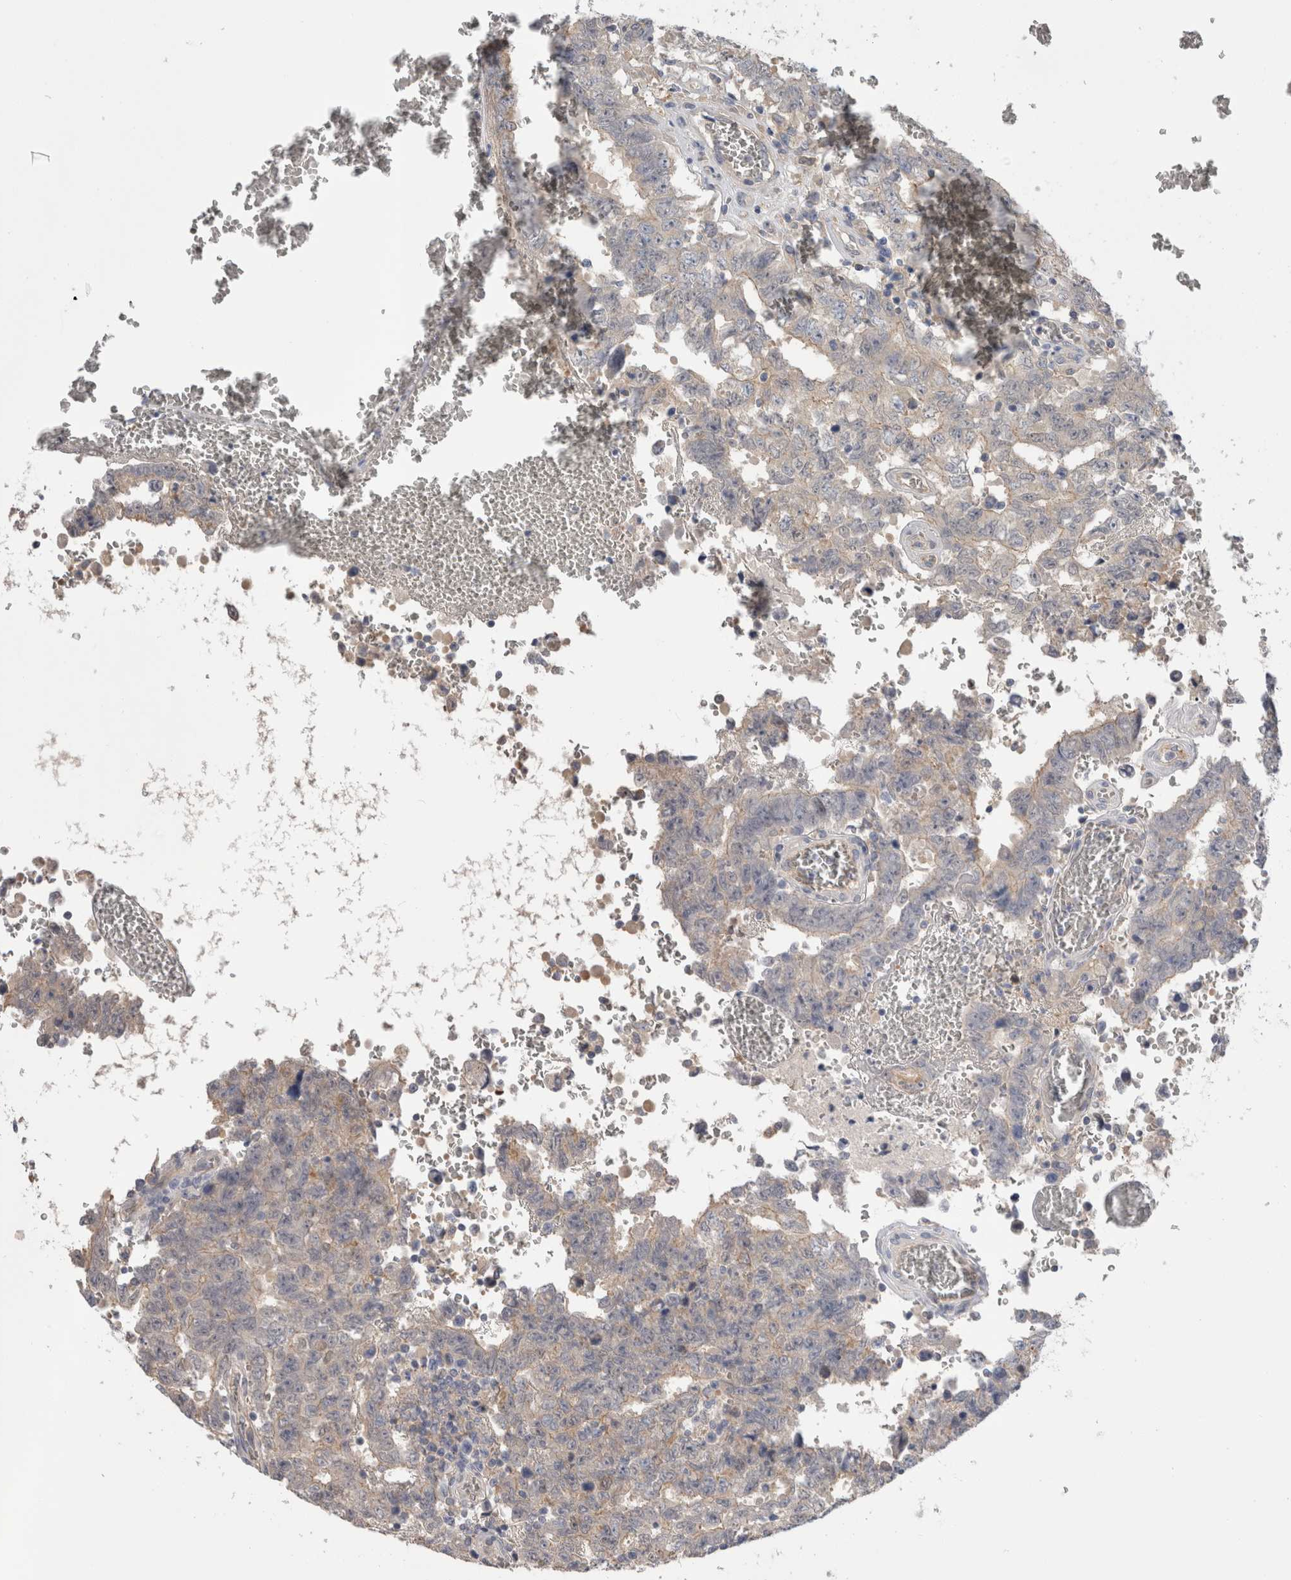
{"staining": {"intensity": "negative", "quantity": "none", "location": "none"}, "tissue": "testis cancer", "cell_type": "Tumor cells", "image_type": "cancer", "snomed": [{"axis": "morphology", "description": "Carcinoma, Embryonal, NOS"}, {"axis": "topography", "description": "Testis"}], "caption": "This is an immunohistochemistry micrograph of testis cancer (embryonal carcinoma). There is no expression in tumor cells.", "gene": "SCRN1", "patient": {"sex": "male", "age": 26}}